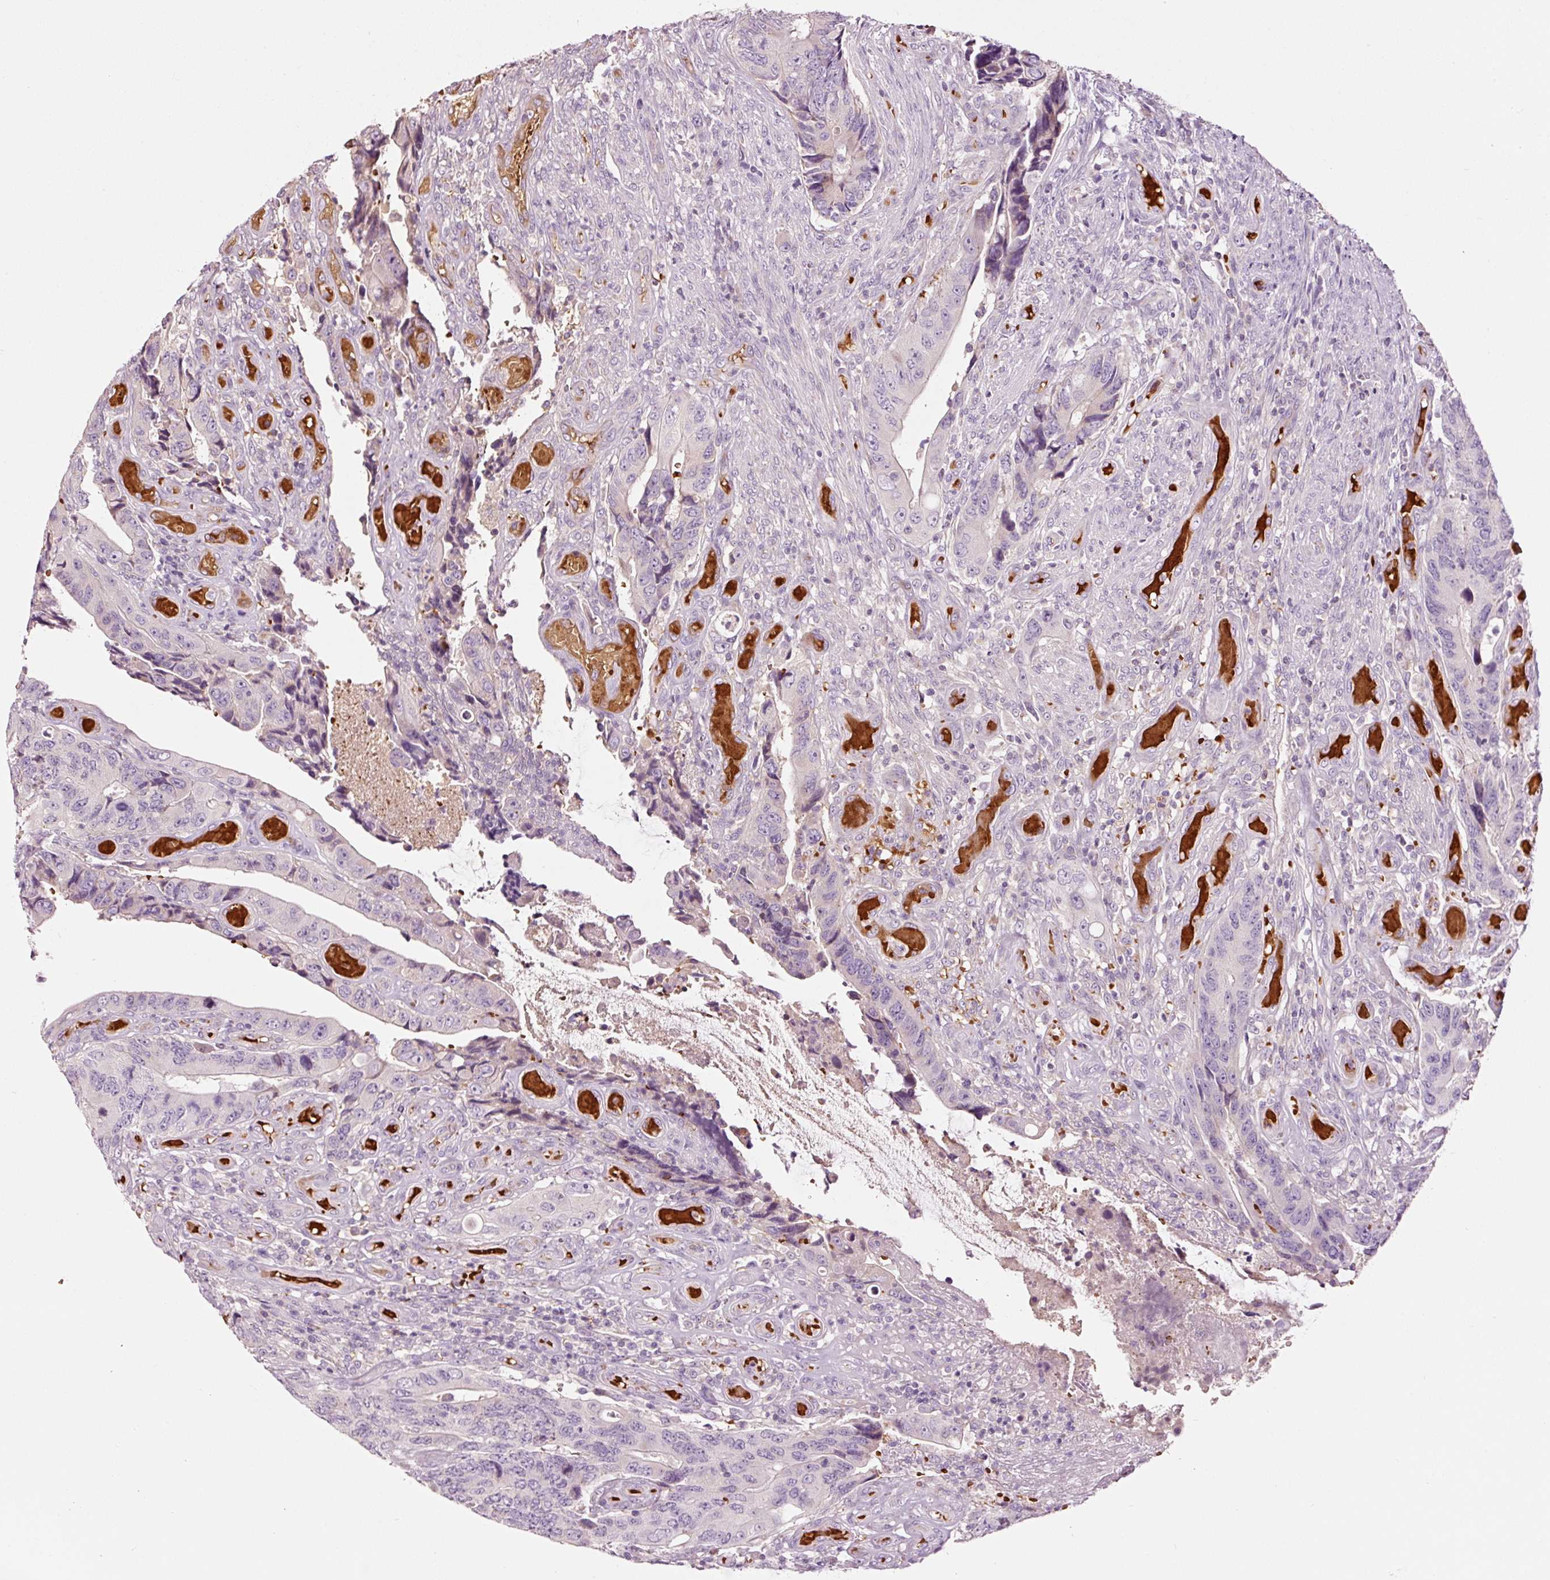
{"staining": {"intensity": "weak", "quantity": "<25%", "location": "cytoplasmic/membranous"}, "tissue": "colorectal cancer", "cell_type": "Tumor cells", "image_type": "cancer", "snomed": [{"axis": "morphology", "description": "Adenocarcinoma, NOS"}, {"axis": "topography", "description": "Colon"}], "caption": "High power microscopy histopathology image of an immunohistochemistry photomicrograph of adenocarcinoma (colorectal), revealing no significant expression in tumor cells.", "gene": "LDHAL6B", "patient": {"sex": "male", "age": 87}}